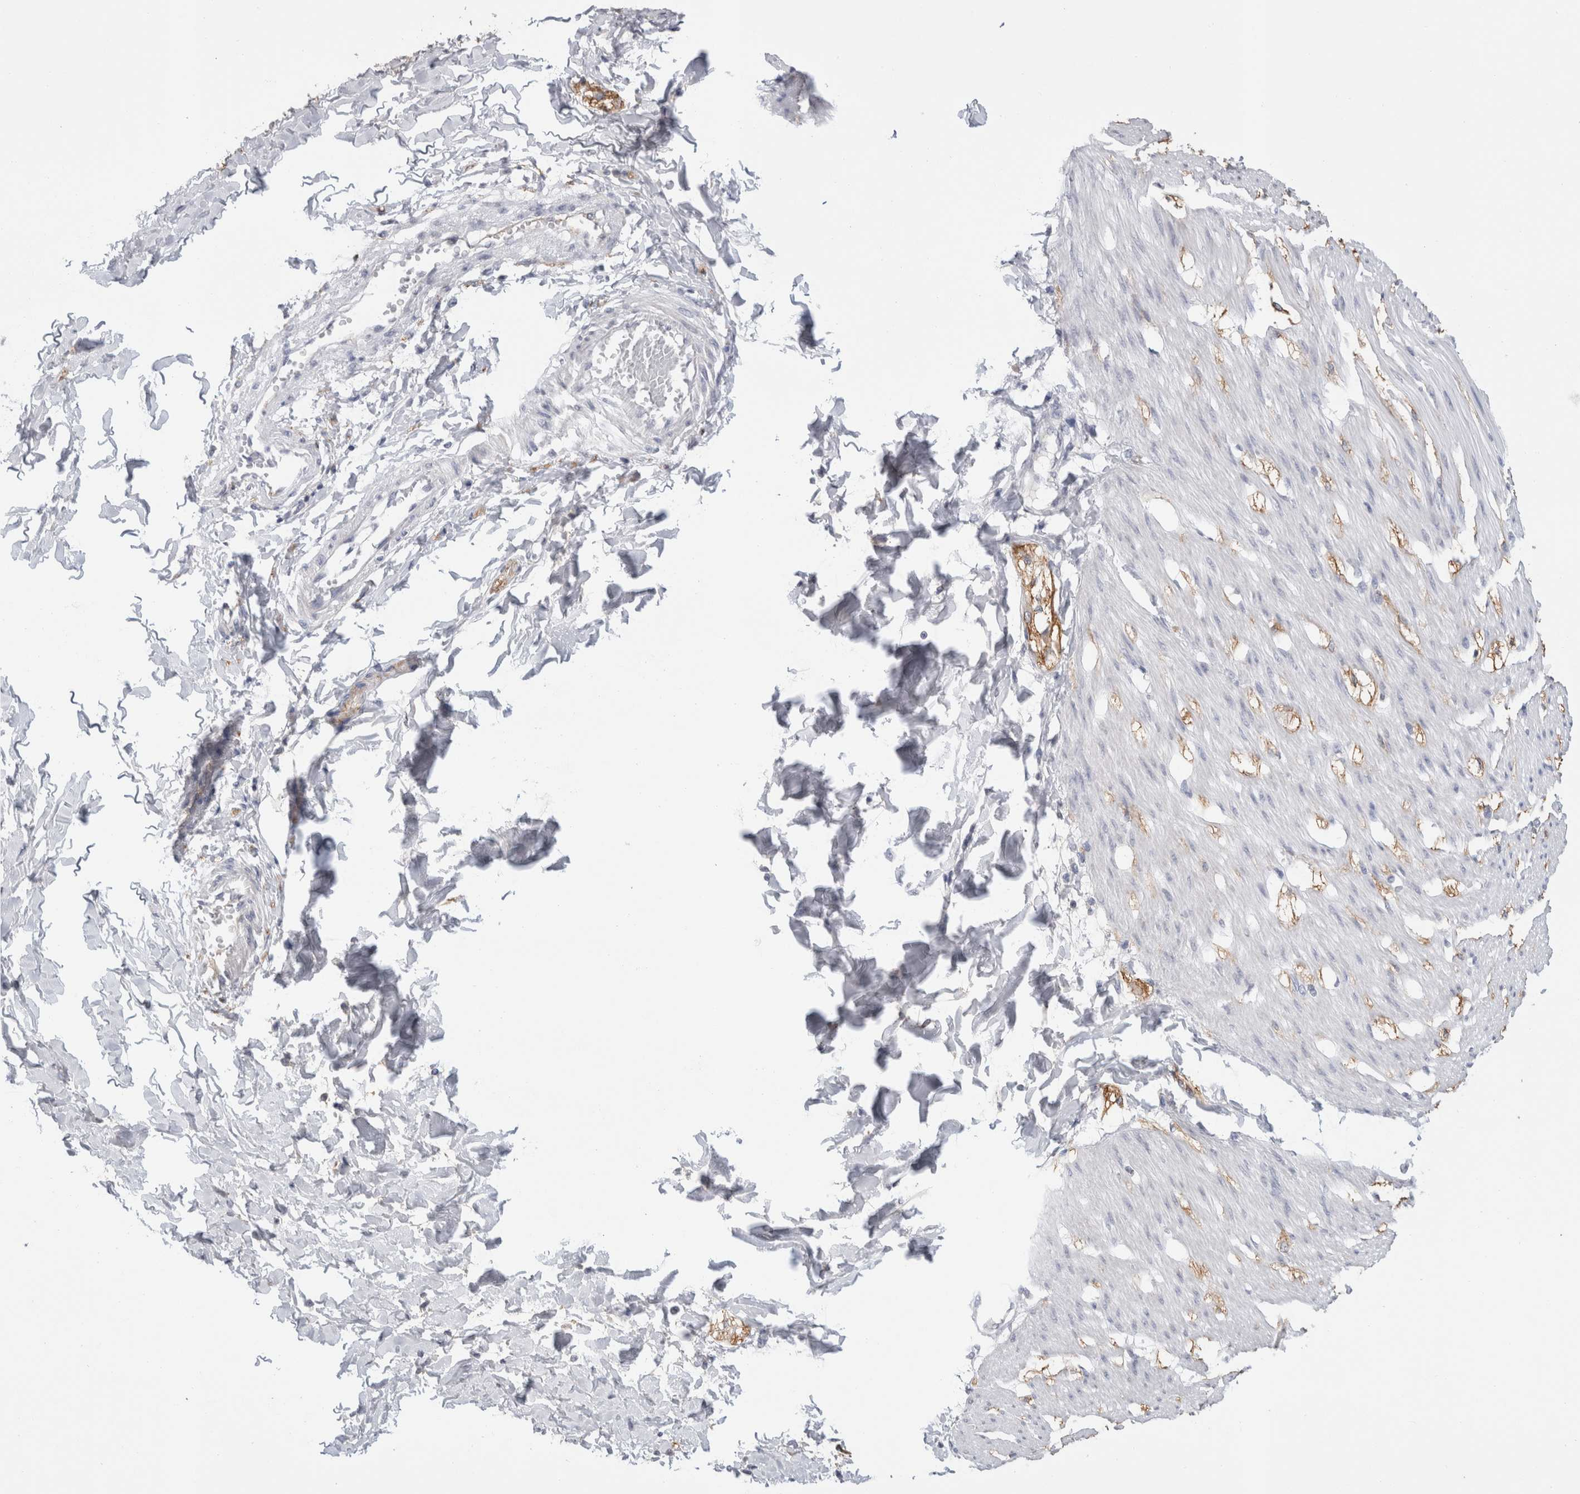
{"staining": {"intensity": "negative", "quantity": "none", "location": "none"}, "tissue": "smooth muscle", "cell_type": "Smooth muscle cells", "image_type": "normal", "snomed": [{"axis": "morphology", "description": "Normal tissue, NOS"}, {"axis": "morphology", "description": "Adenocarcinoma, NOS"}, {"axis": "topography", "description": "Smooth muscle"}, {"axis": "topography", "description": "Colon"}], "caption": "Smooth muscle cells show no significant staining in normal smooth muscle. (DAB immunohistochemistry visualized using brightfield microscopy, high magnification).", "gene": "CADM3", "patient": {"sex": "male", "age": 14}}